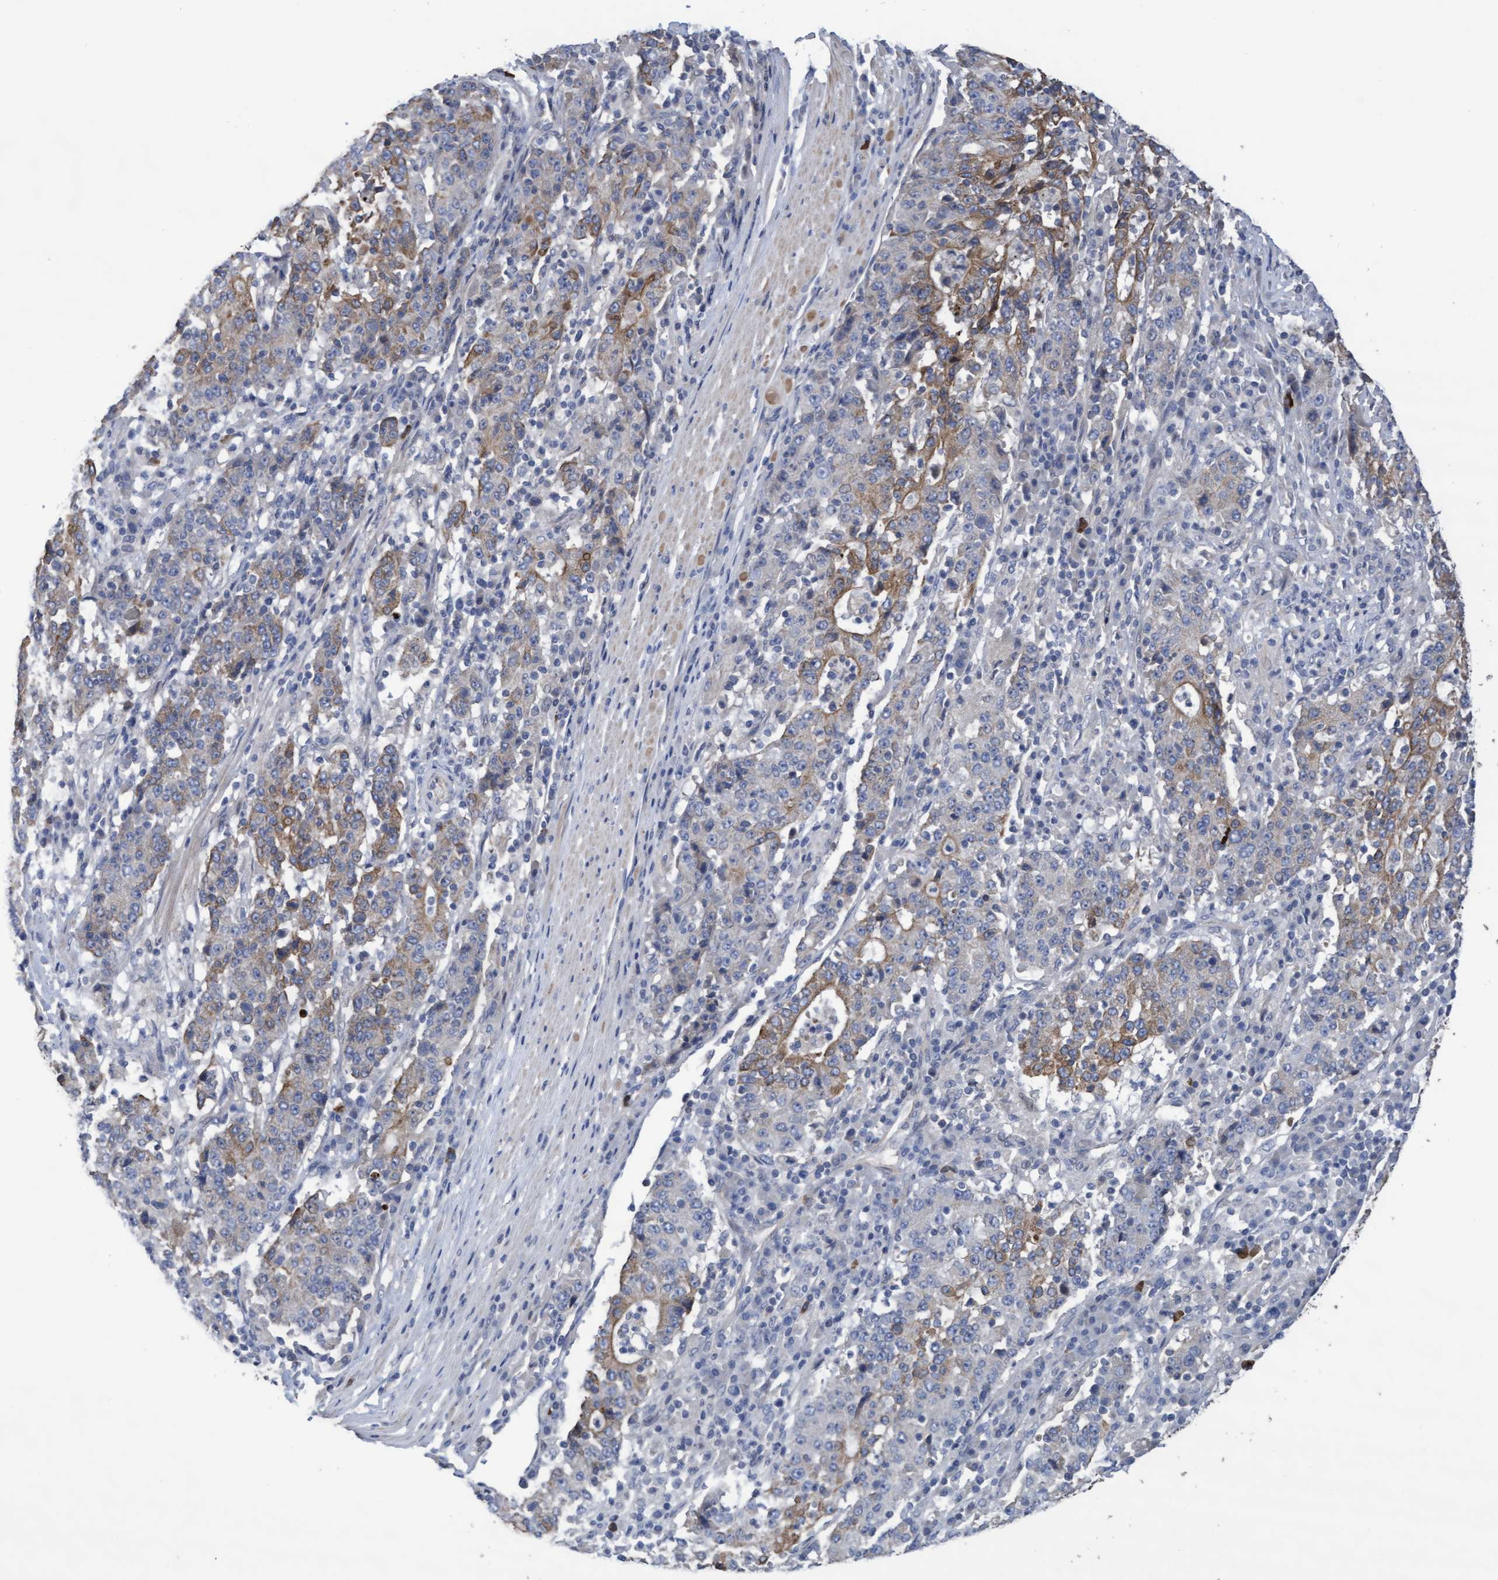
{"staining": {"intensity": "moderate", "quantity": "<25%", "location": "cytoplasmic/membranous"}, "tissue": "stomach cancer", "cell_type": "Tumor cells", "image_type": "cancer", "snomed": [{"axis": "morphology", "description": "Adenocarcinoma, NOS"}, {"axis": "topography", "description": "Stomach"}], "caption": "About <25% of tumor cells in human stomach adenocarcinoma reveal moderate cytoplasmic/membranous protein positivity as visualized by brown immunohistochemical staining.", "gene": "KRT24", "patient": {"sex": "male", "age": 59}}